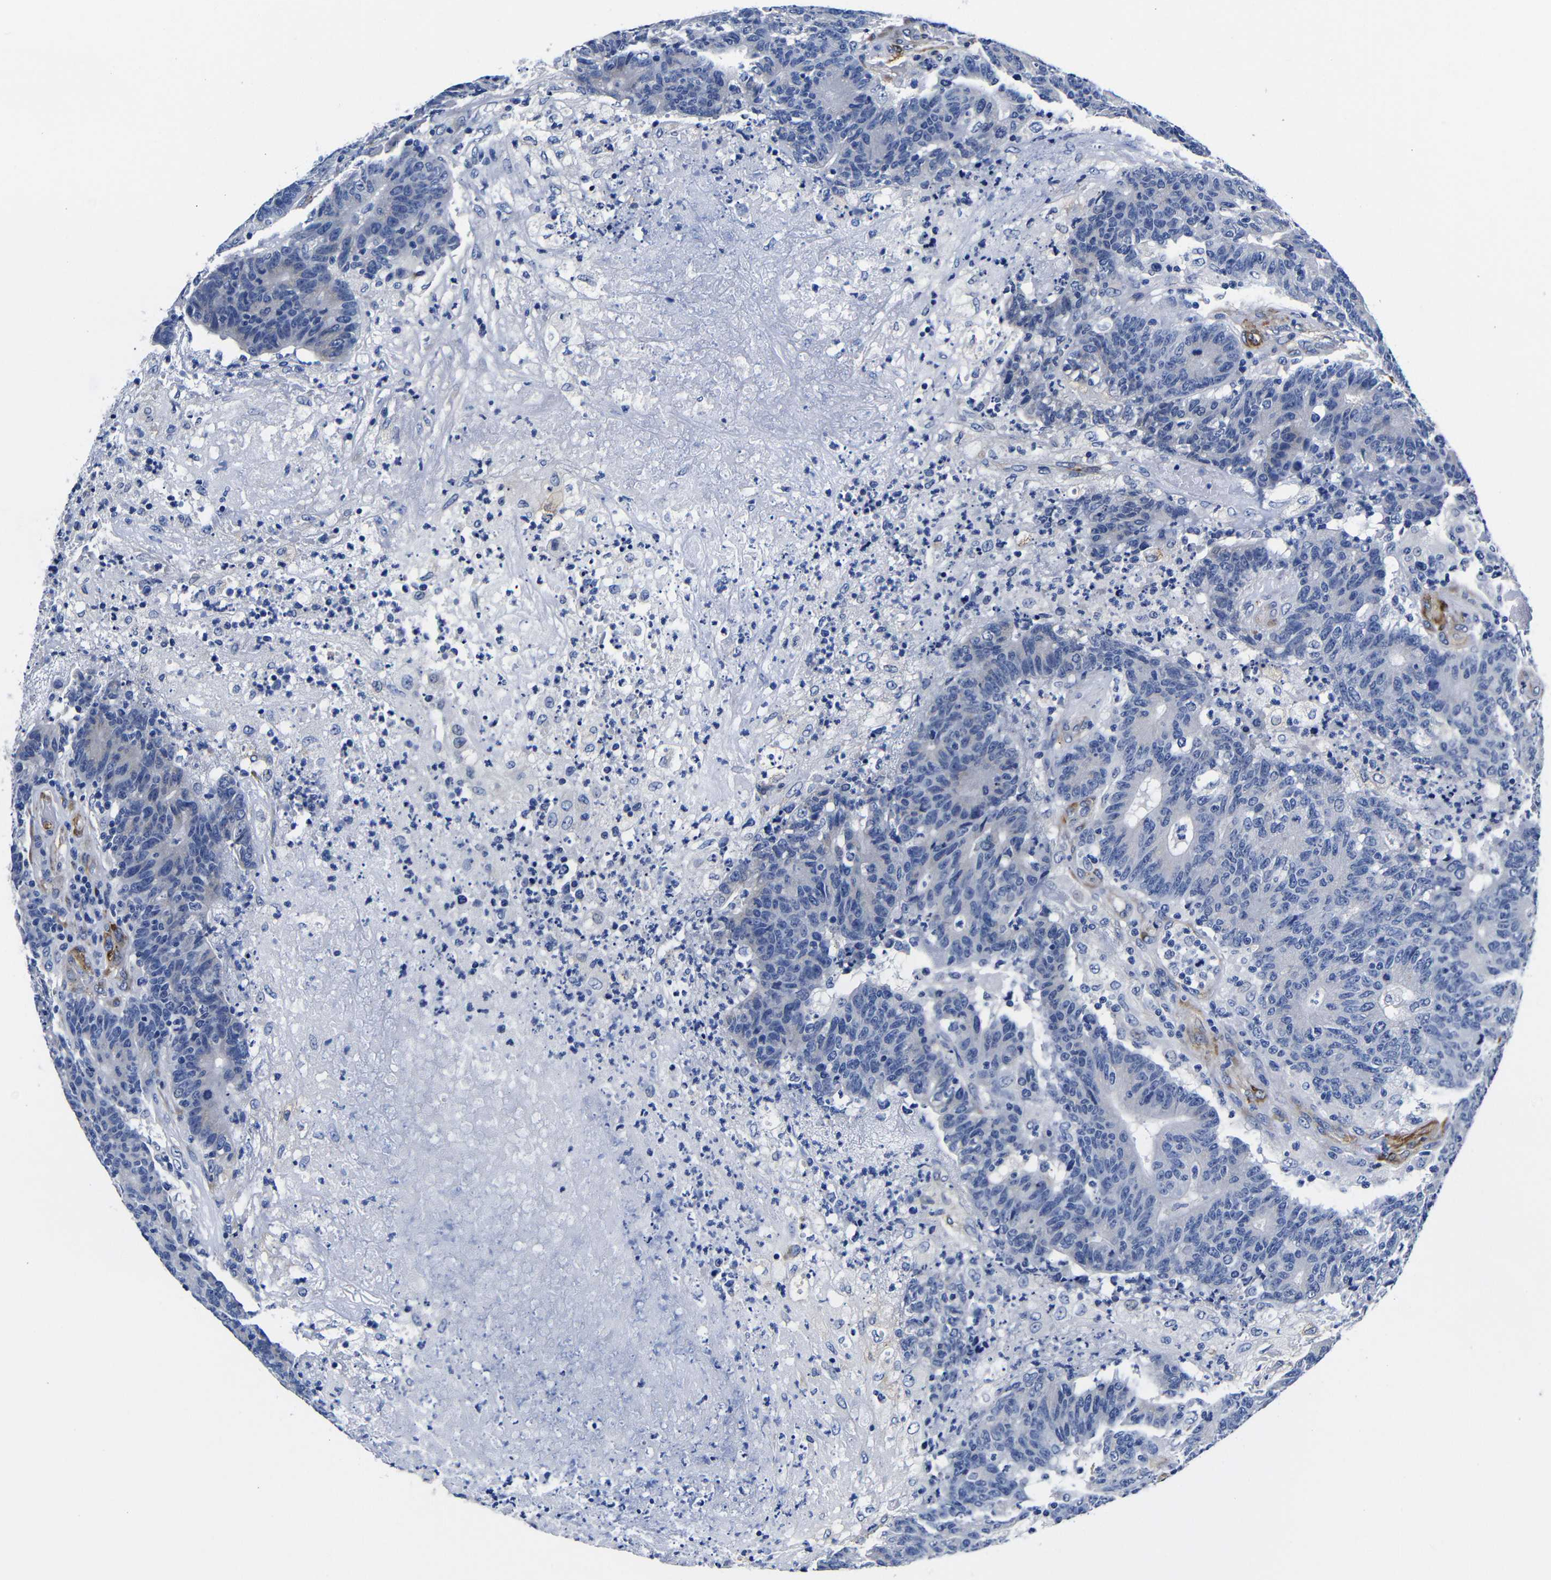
{"staining": {"intensity": "negative", "quantity": "none", "location": "none"}, "tissue": "colorectal cancer", "cell_type": "Tumor cells", "image_type": "cancer", "snomed": [{"axis": "morphology", "description": "Normal tissue, NOS"}, {"axis": "morphology", "description": "Adenocarcinoma, NOS"}, {"axis": "topography", "description": "Colon"}], "caption": "Tumor cells show no significant protein positivity in colorectal cancer (adenocarcinoma).", "gene": "LRIG1", "patient": {"sex": "female", "age": 75}}